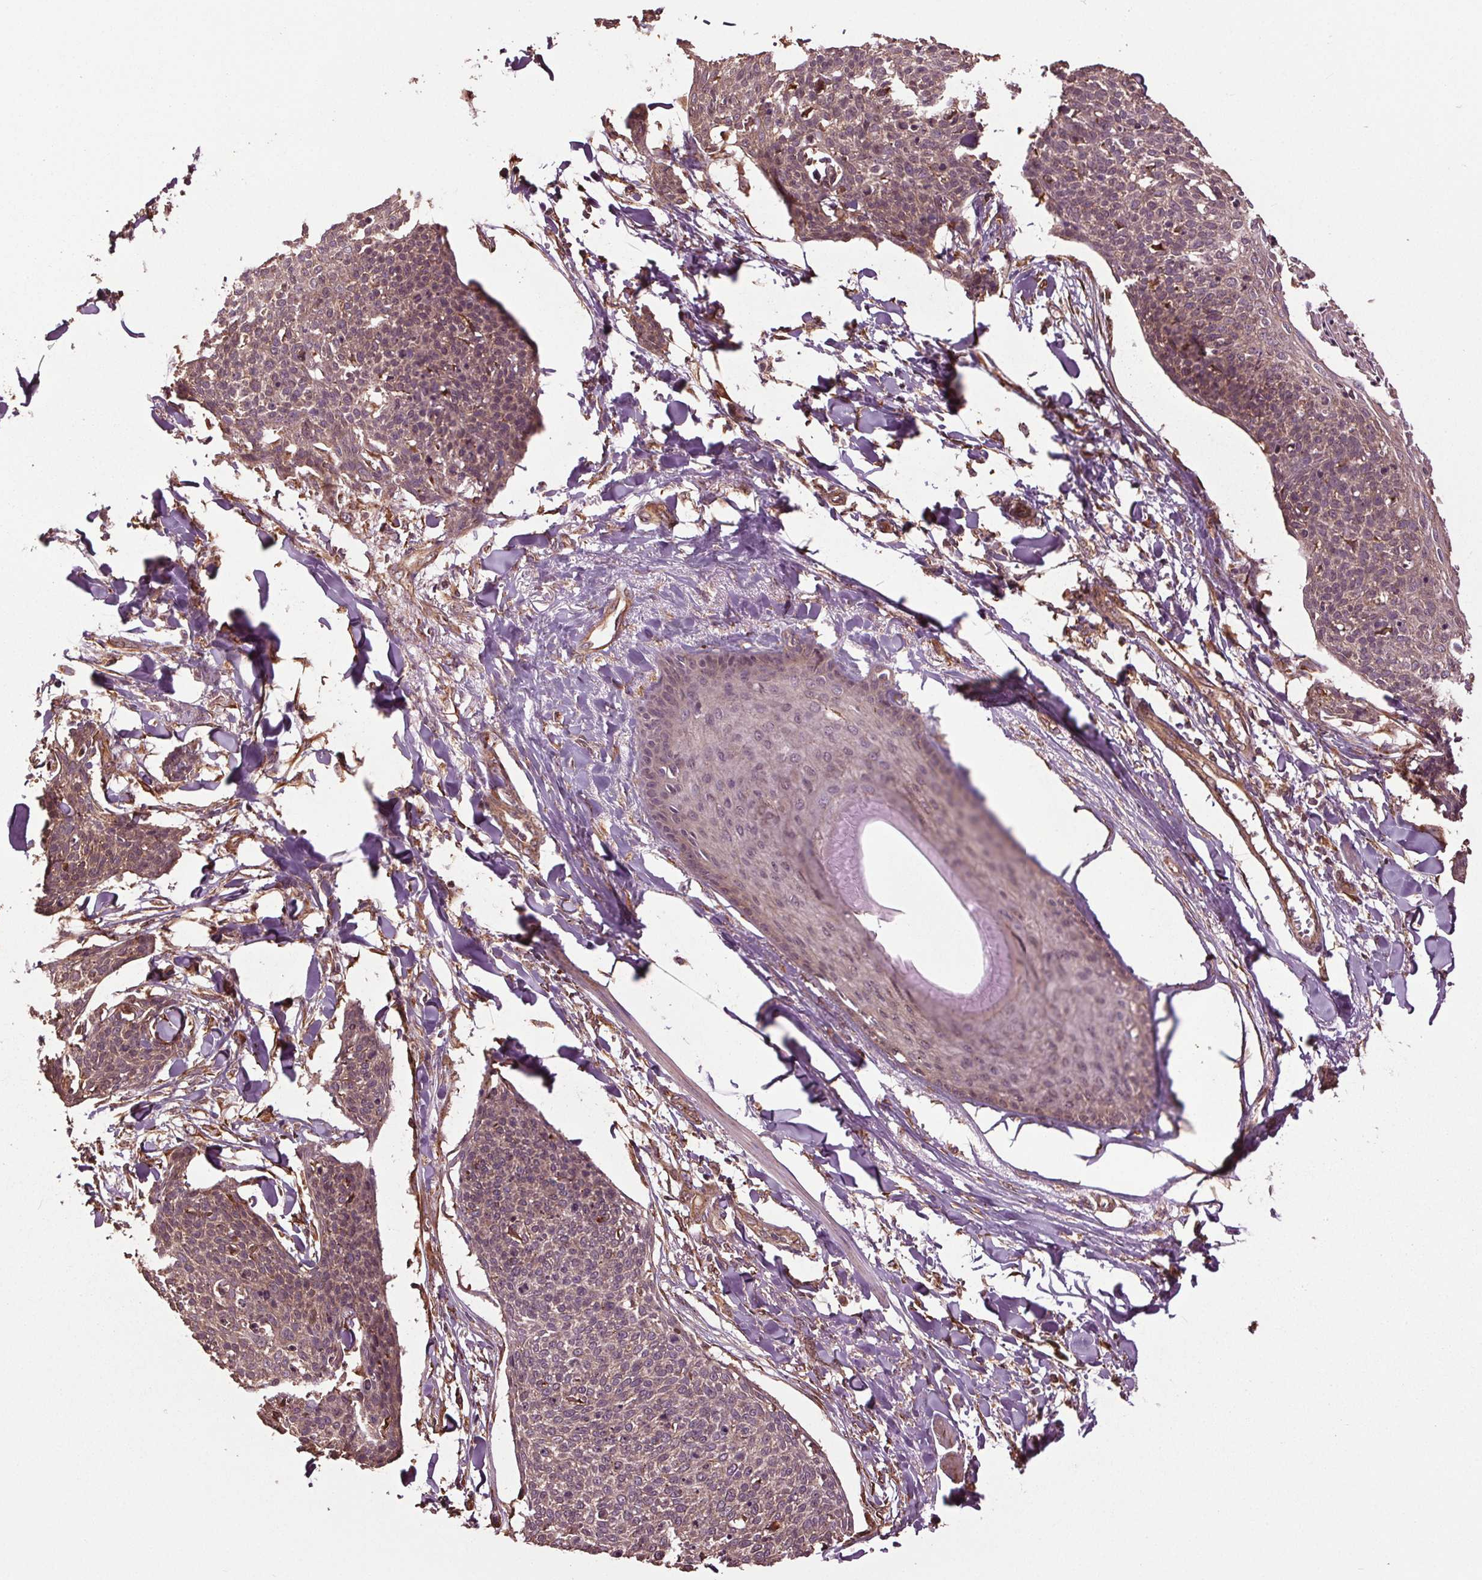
{"staining": {"intensity": "negative", "quantity": "none", "location": "none"}, "tissue": "skin cancer", "cell_type": "Tumor cells", "image_type": "cancer", "snomed": [{"axis": "morphology", "description": "Squamous cell carcinoma, NOS"}, {"axis": "topography", "description": "Skin"}, {"axis": "topography", "description": "Vulva"}], "caption": "Immunohistochemistry micrograph of human skin squamous cell carcinoma stained for a protein (brown), which exhibits no positivity in tumor cells.", "gene": "RNPEP", "patient": {"sex": "female", "age": 75}}